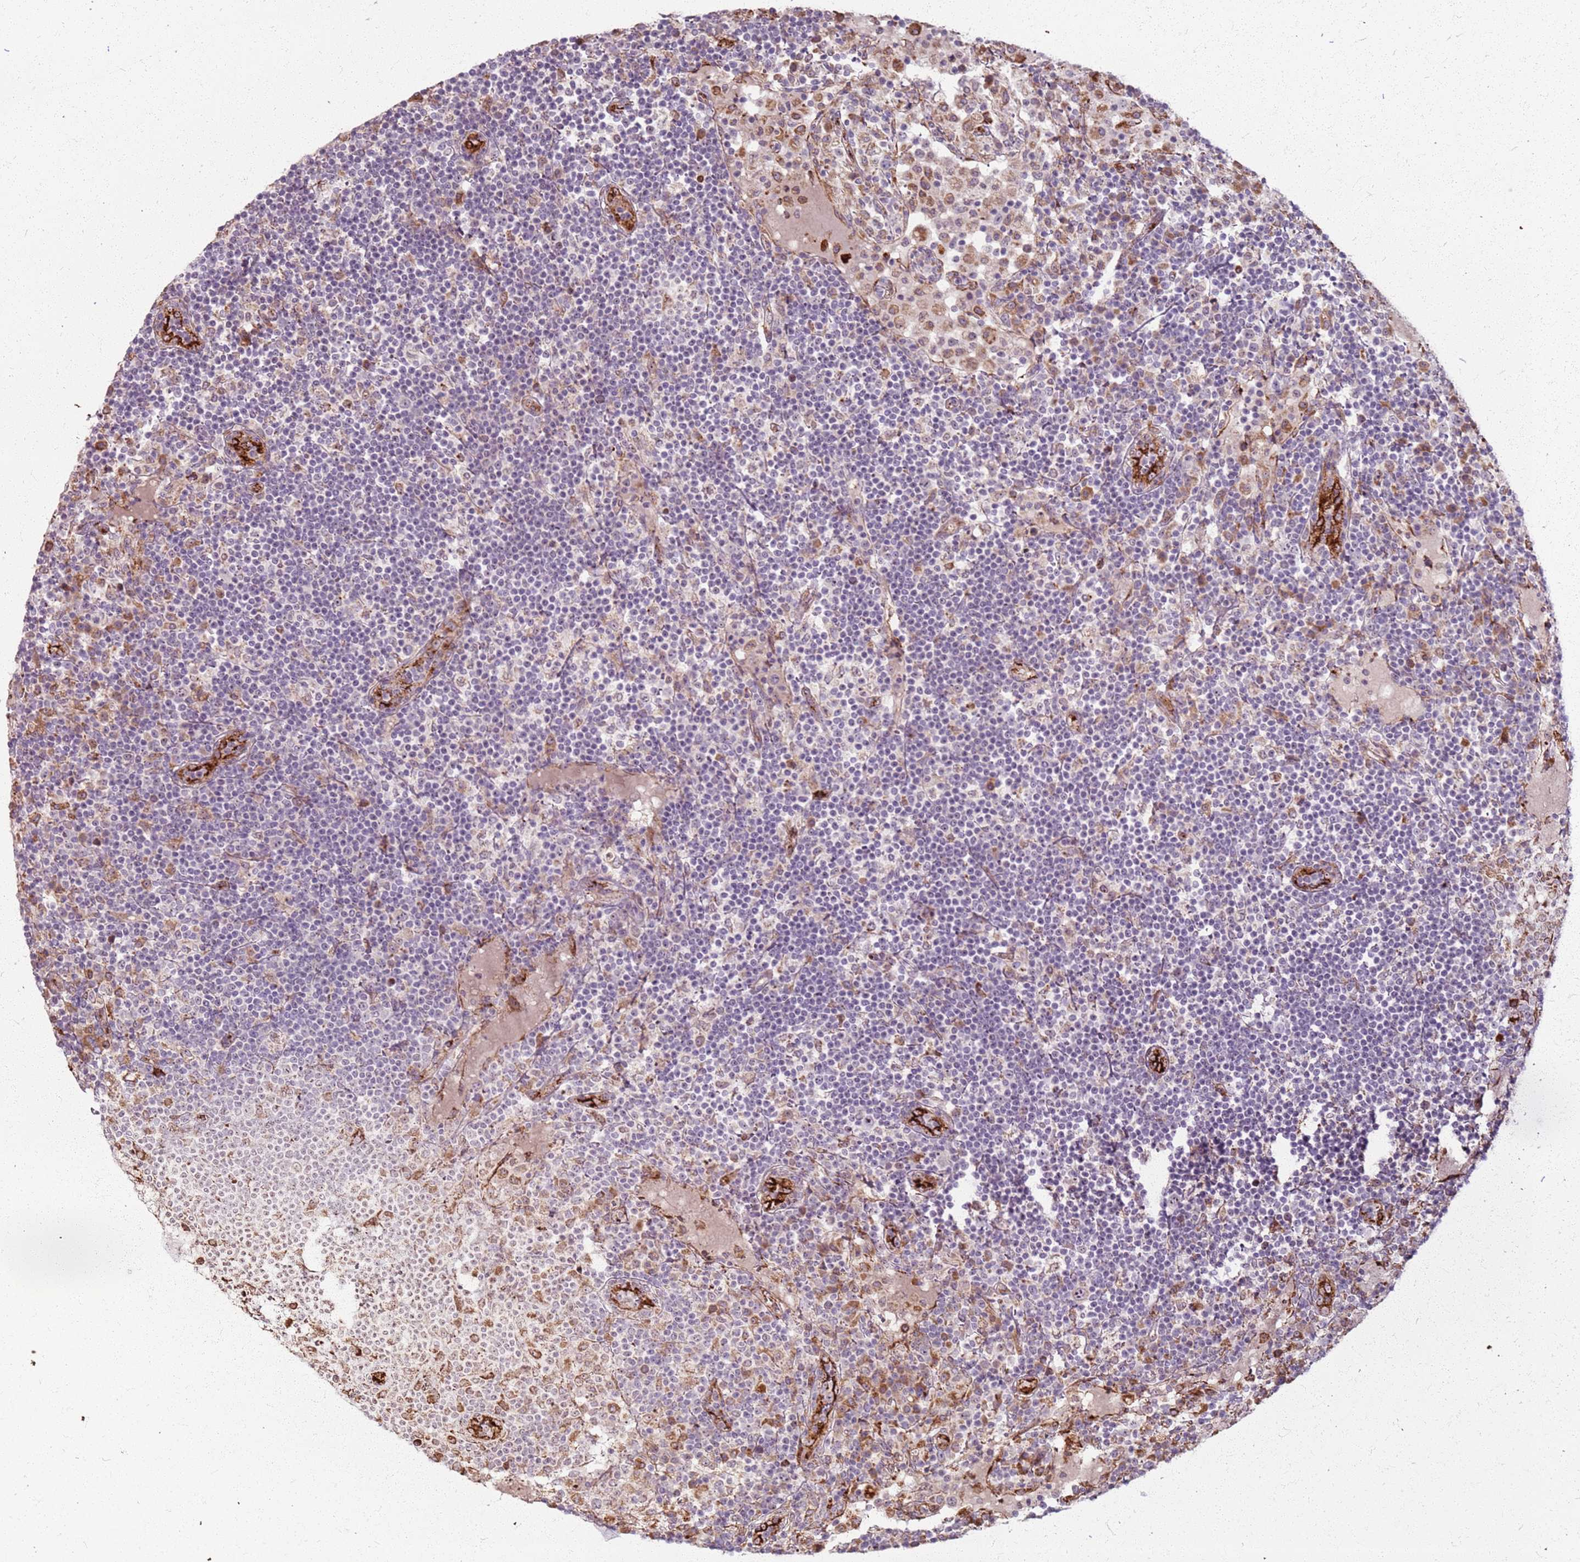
{"staining": {"intensity": "negative", "quantity": "none", "location": "none"}, "tissue": "lymph node", "cell_type": "Non-germinal center cells", "image_type": "normal", "snomed": [{"axis": "morphology", "description": "Normal tissue, NOS"}, {"axis": "topography", "description": "Lymph node"}], "caption": "Immunohistochemical staining of benign human lymph node shows no significant expression in non-germinal center cells.", "gene": "KRI1", "patient": {"sex": "female", "age": 53}}